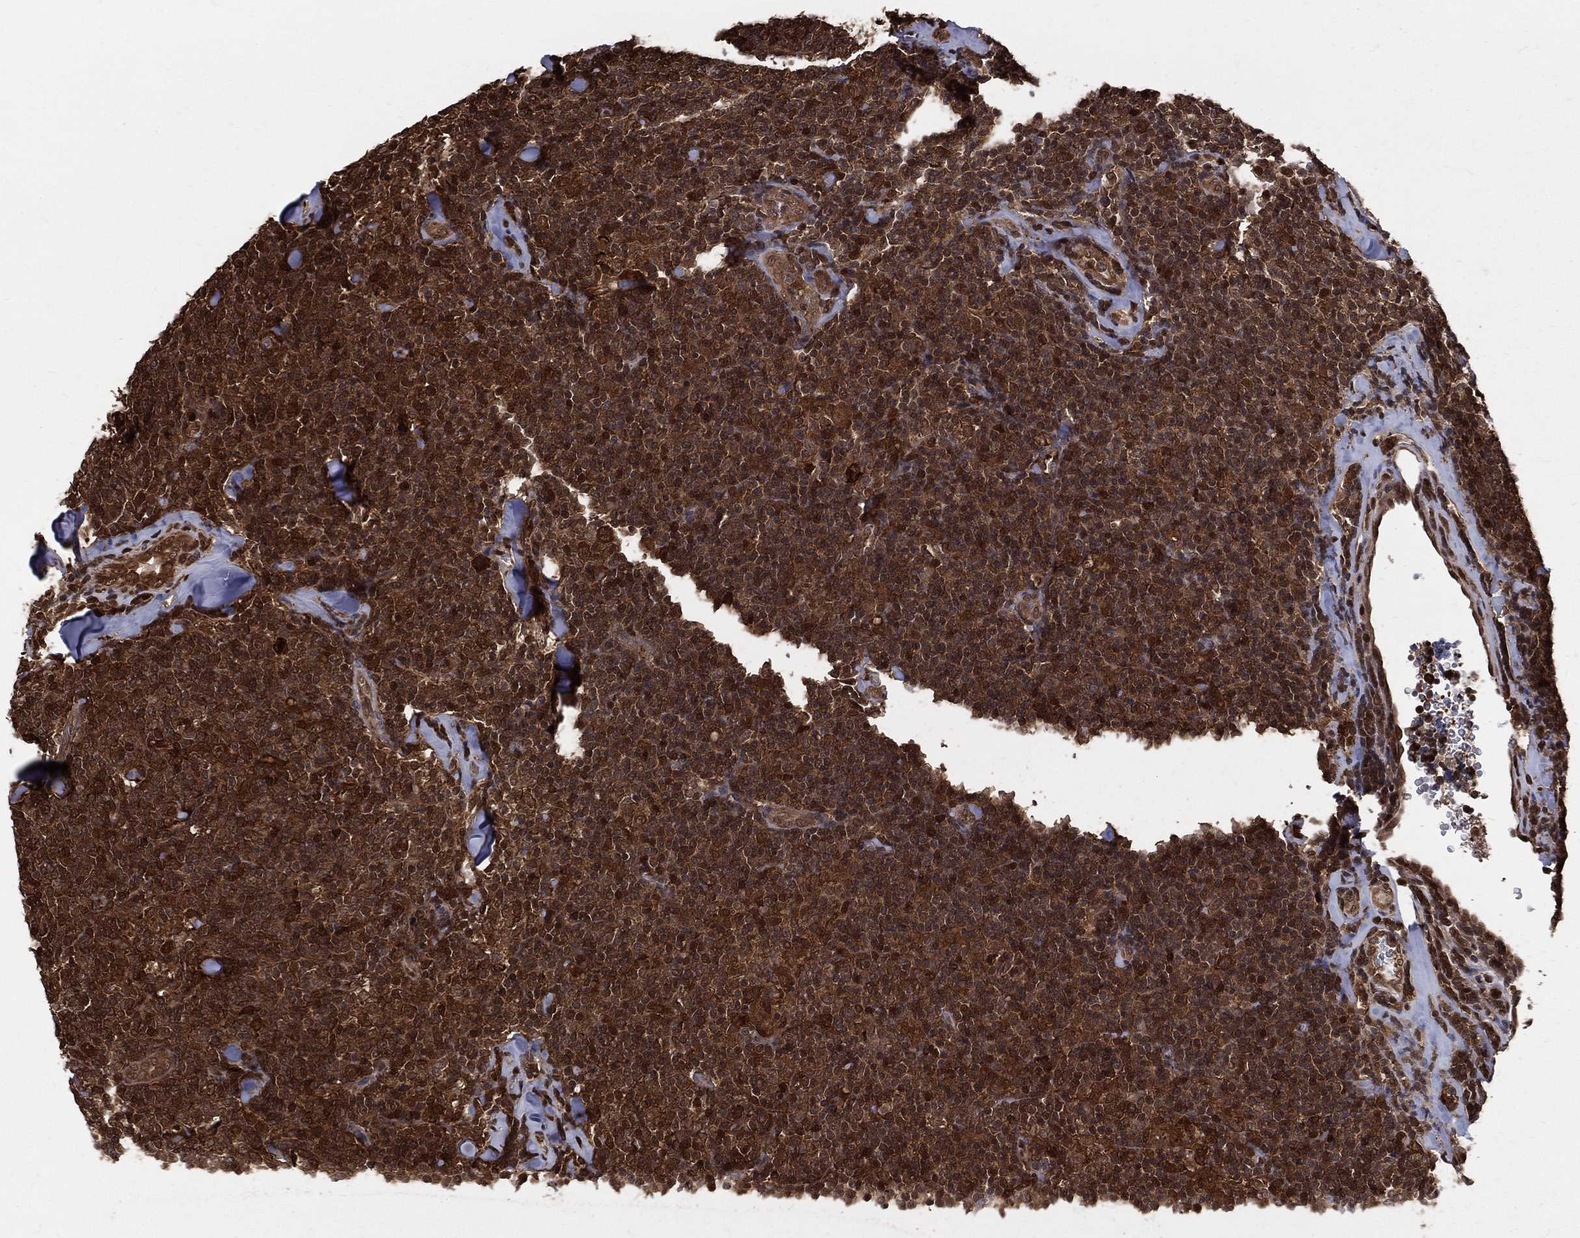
{"staining": {"intensity": "strong", "quantity": ">75%", "location": "cytoplasmic/membranous,nuclear"}, "tissue": "lymphoma", "cell_type": "Tumor cells", "image_type": "cancer", "snomed": [{"axis": "morphology", "description": "Malignant lymphoma, non-Hodgkin's type, Low grade"}, {"axis": "topography", "description": "Lymph node"}], "caption": "An immunohistochemistry histopathology image of neoplastic tissue is shown. Protein staining in brown shows strong cytoplasmic/membranous and nuclear positivity in low-grade malignant lymphoma, non-Hodgkin's type within tumor cells. (DAB IHC, brown staining for protein, blue staining for nuclei).", "gene": "ENO1", "patient": {"sex": "female", "age": 56}}